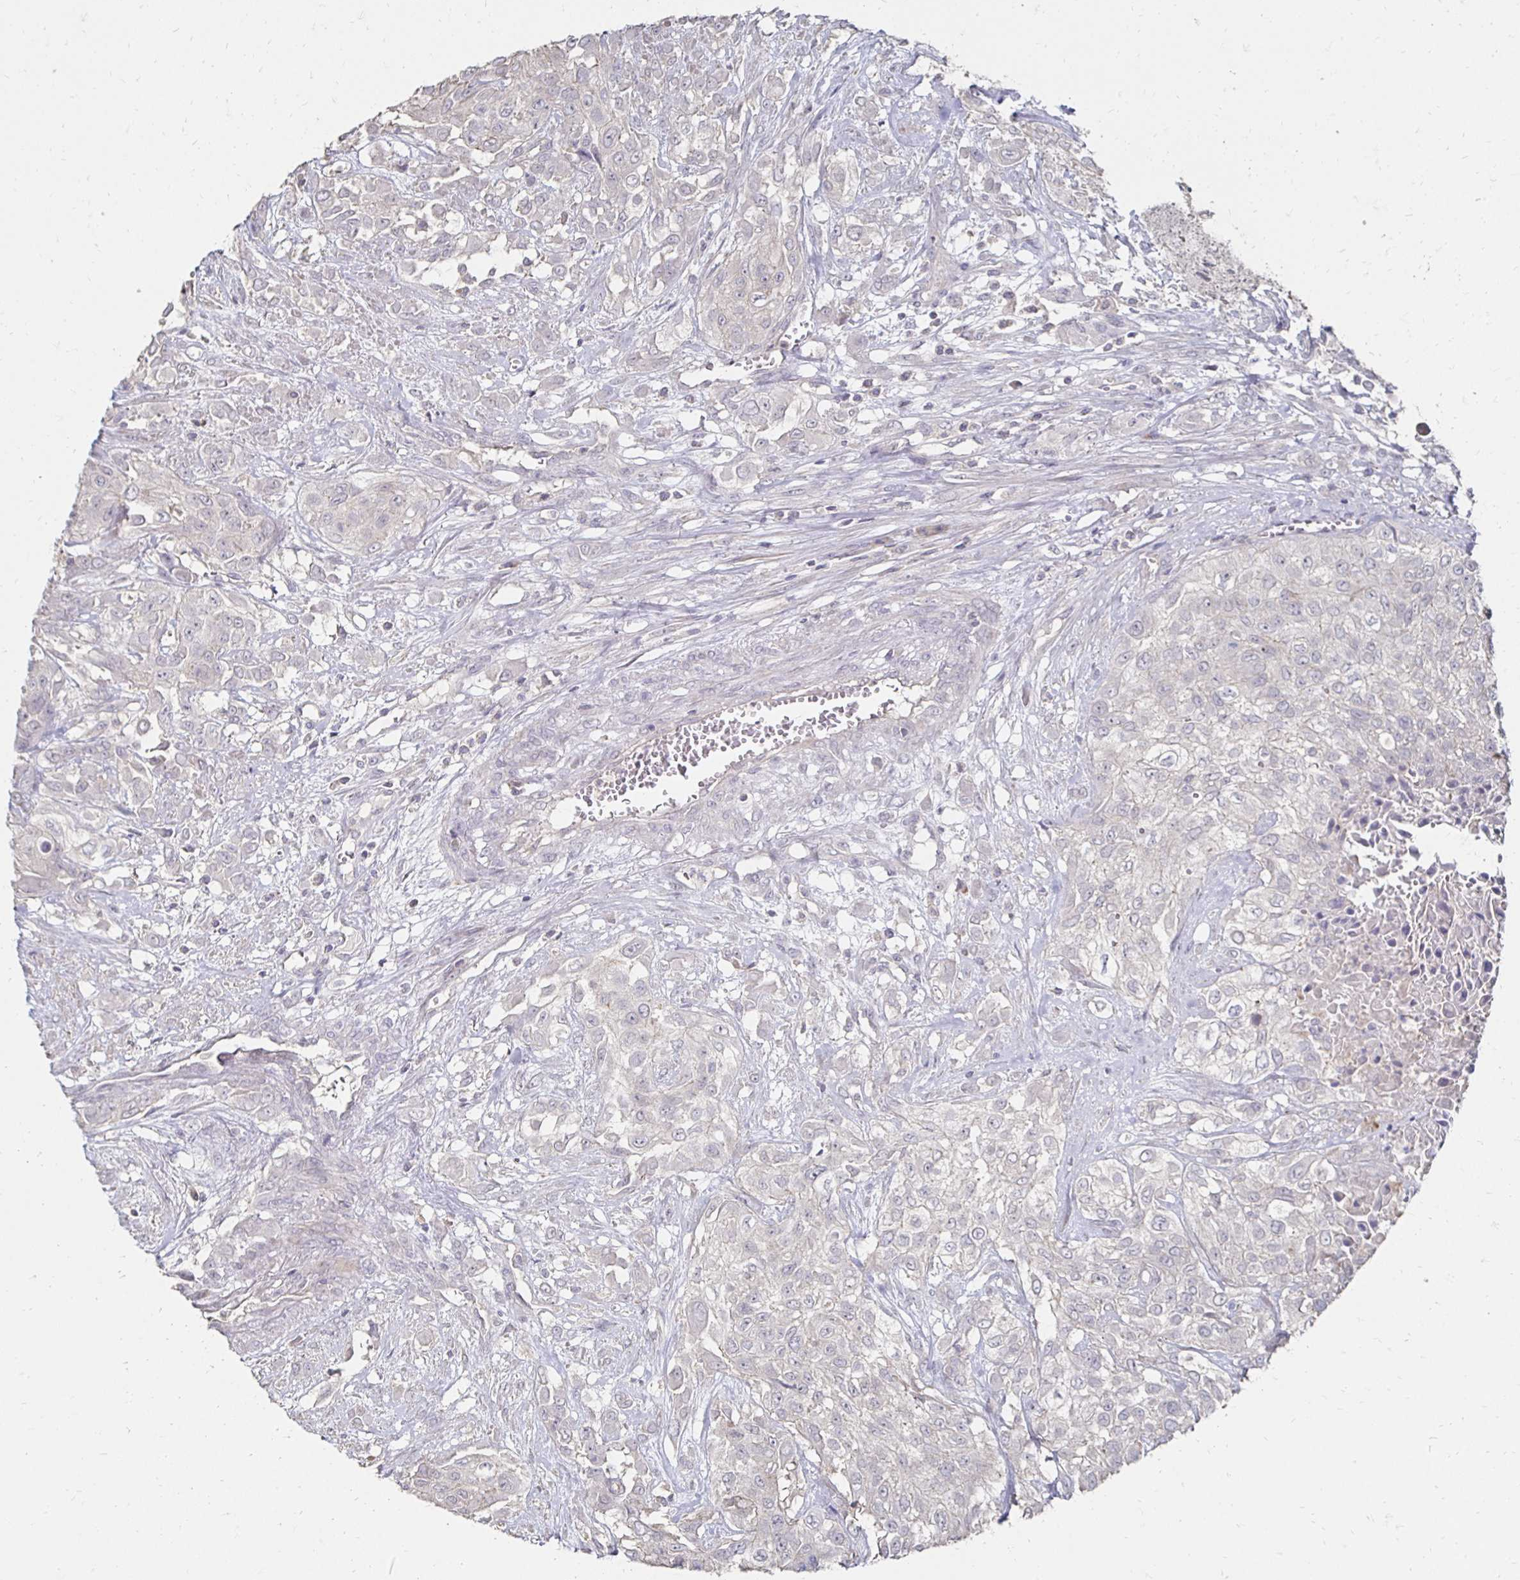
{"staining": {"intensity": "negative", "quantity": "none", "location": "none"}, "tissue": "urothelial cancer", "cell_type": "Tumor cells", "image_type": "cancer", "snomed": [{"axis": "morphology", "description": "Urothelial carcinoma, High grade"}, {"axis": "topography", "description": "Urinary bladder"}], "caption": "Immunohistochemistry micrograph of human urothelial carcinoma (high-grade) stained for a protein (brown), which displays no expression in tumor cells.", "gene": "ZNF727", "patient": {"sex": "male", "age": 57}}